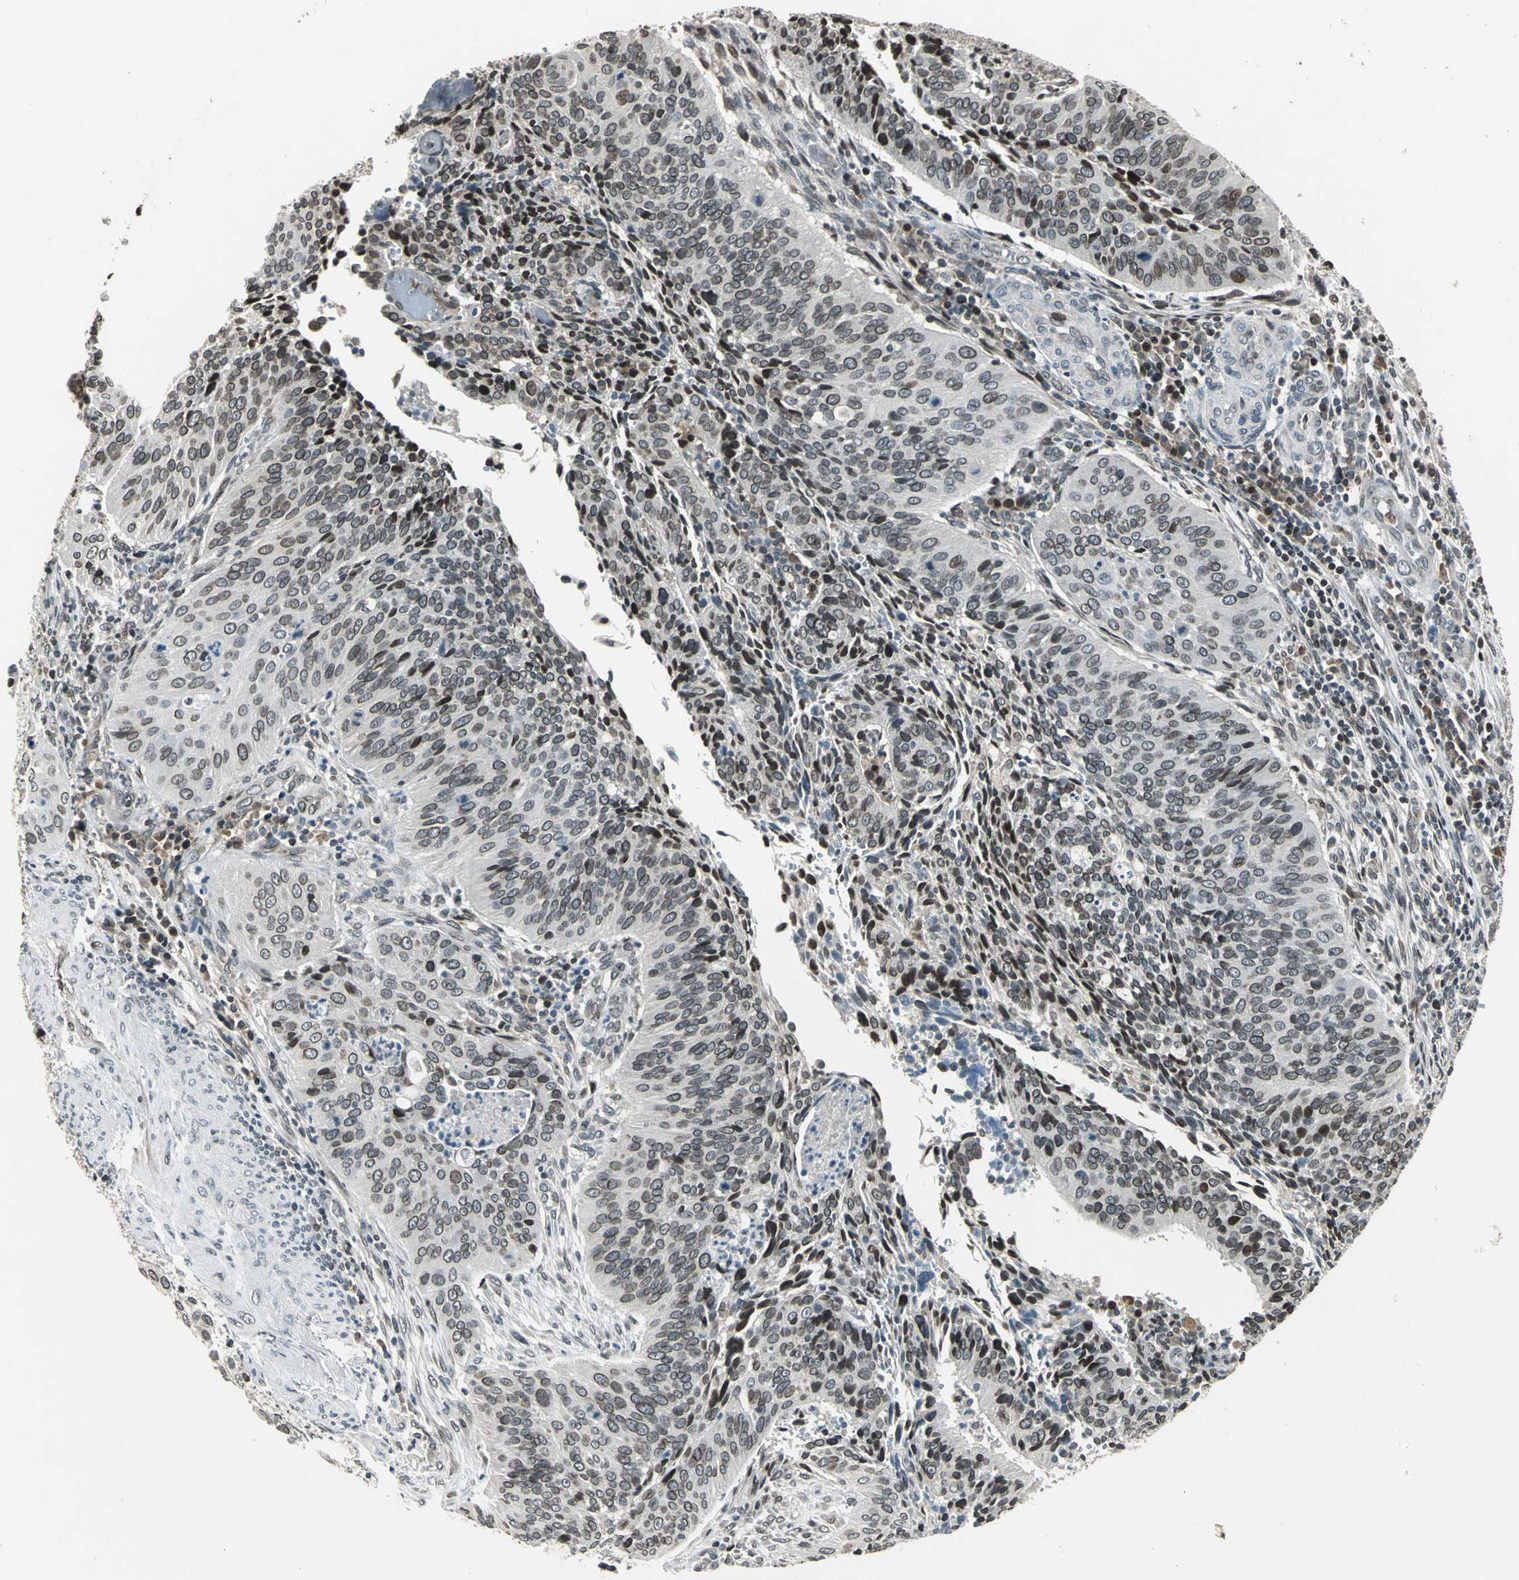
{"staining": {"intensity": "strong", "quantity": ">75%", "location": "cytoplasmic/membranous,nuclear"}, "tissue": "cervical cancer", "cell_type": "Tumor cells", "image_type": "cancer", "snomed": [{"axis": "morphology", "description": "Squamous cell carcinoma, NOS"}, {"axis": "topography", "description": "Cervix"}], "caption": "Strong cytoplasmic/membranous and nuclear protein expression is appreciated in approximately >75% of tumor cells in cervical cancer (squamous cell carcinoma). The protein of interest is stained brown, and the nuclei are stained in blue (DAB IHC with brightfield microscopy, high magnification).", "gene": "BRIP1", "patient": {"sex": "female", "age": 39}}